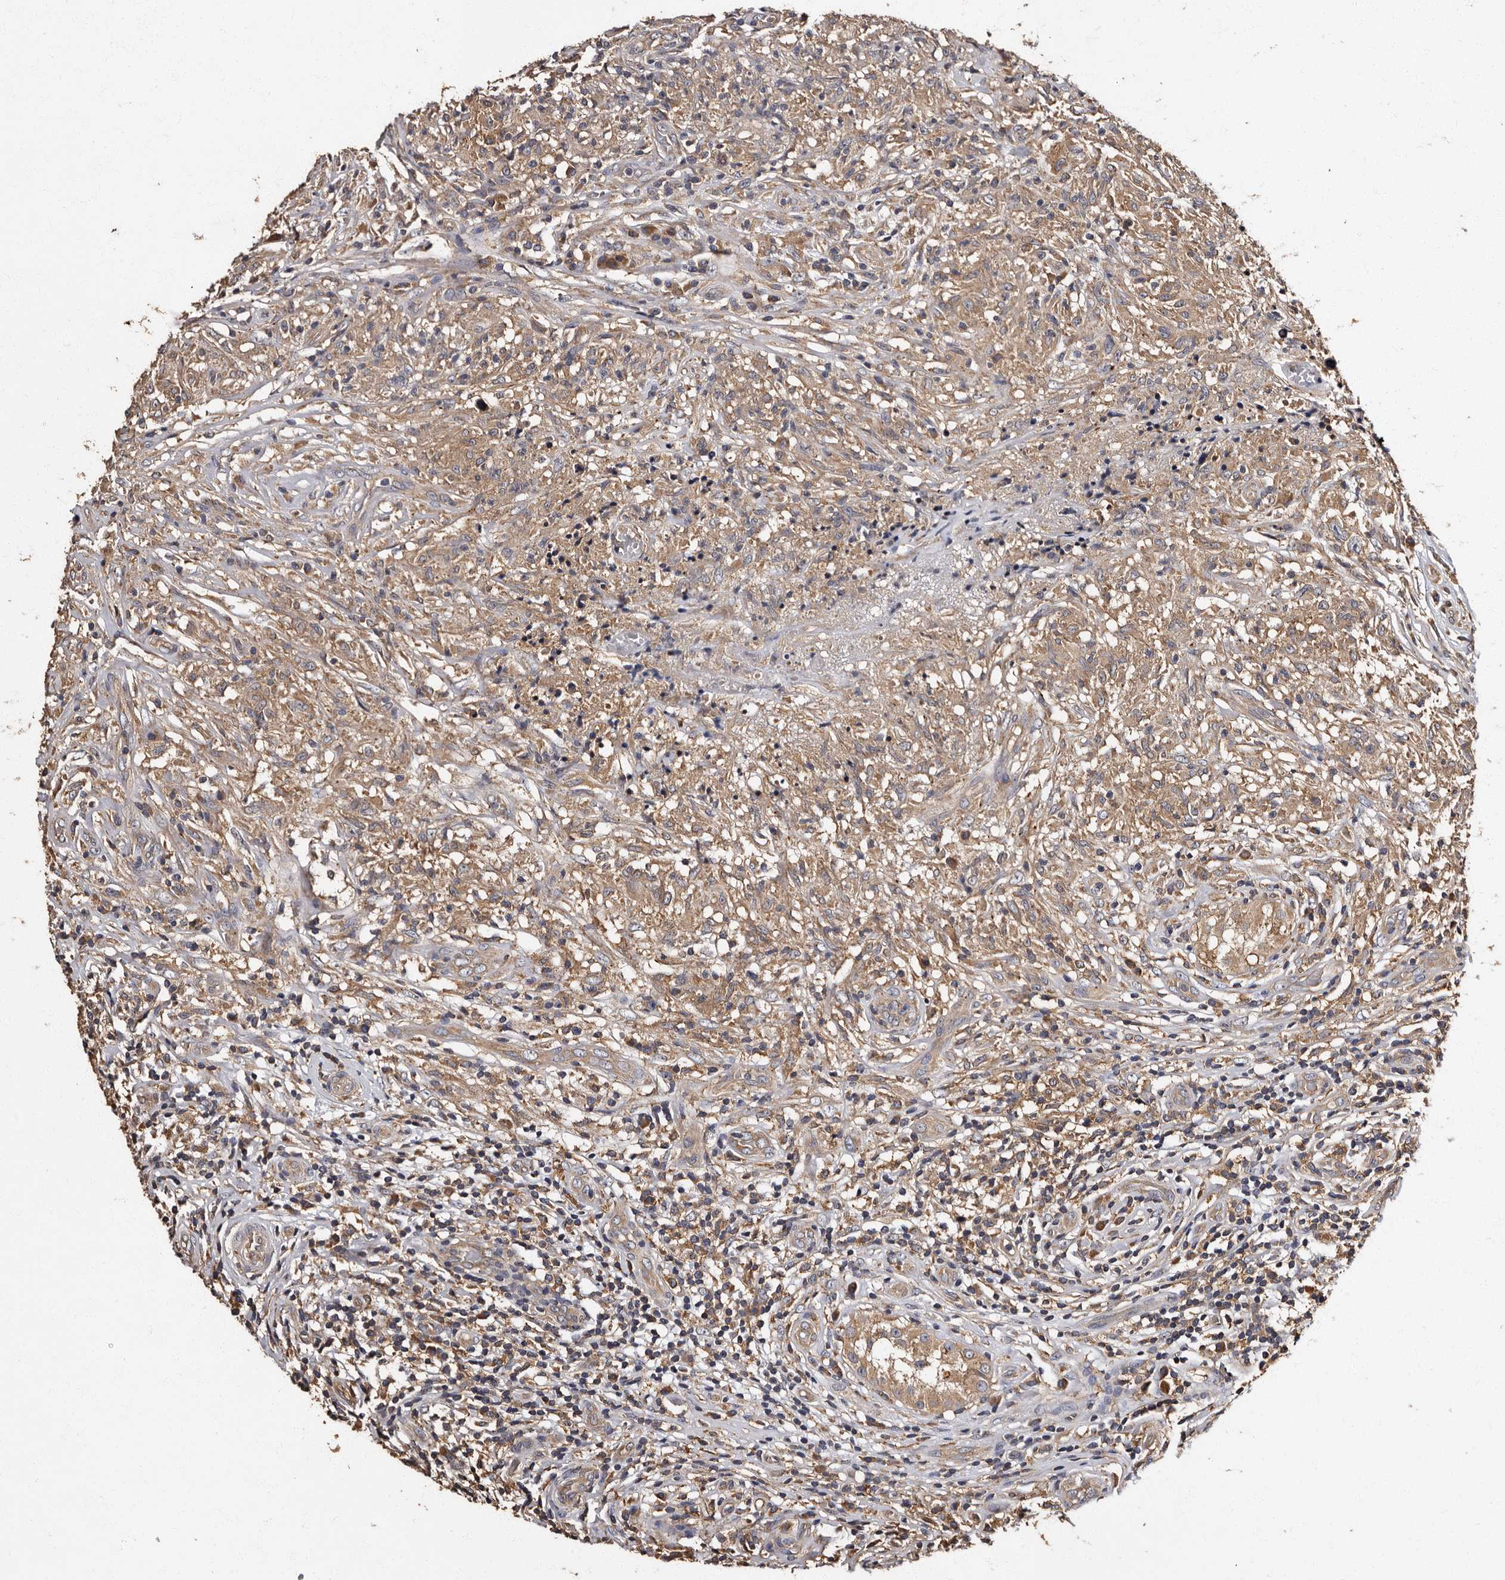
{"staining": {"intensity": "weak", "quantity": ">75%", "location": "cytoplasmic/membranous"}, "tissue": "testis cancer", "cell_type": "Tumor cells", "image_type": "cancer", "snomed": [{"axis": "morphology", "description": "Seminoma, NOS"}, {"axis": "topography", "description": "Testis"}], "caption": "Brown immunohistochemical staining in human testis seminoma reveals weak cytoplasmic/membranous expression in approximately >75% of tumor cells.", "gene": "ADCK5", "patient": {"sex": "male", "age": 49}}